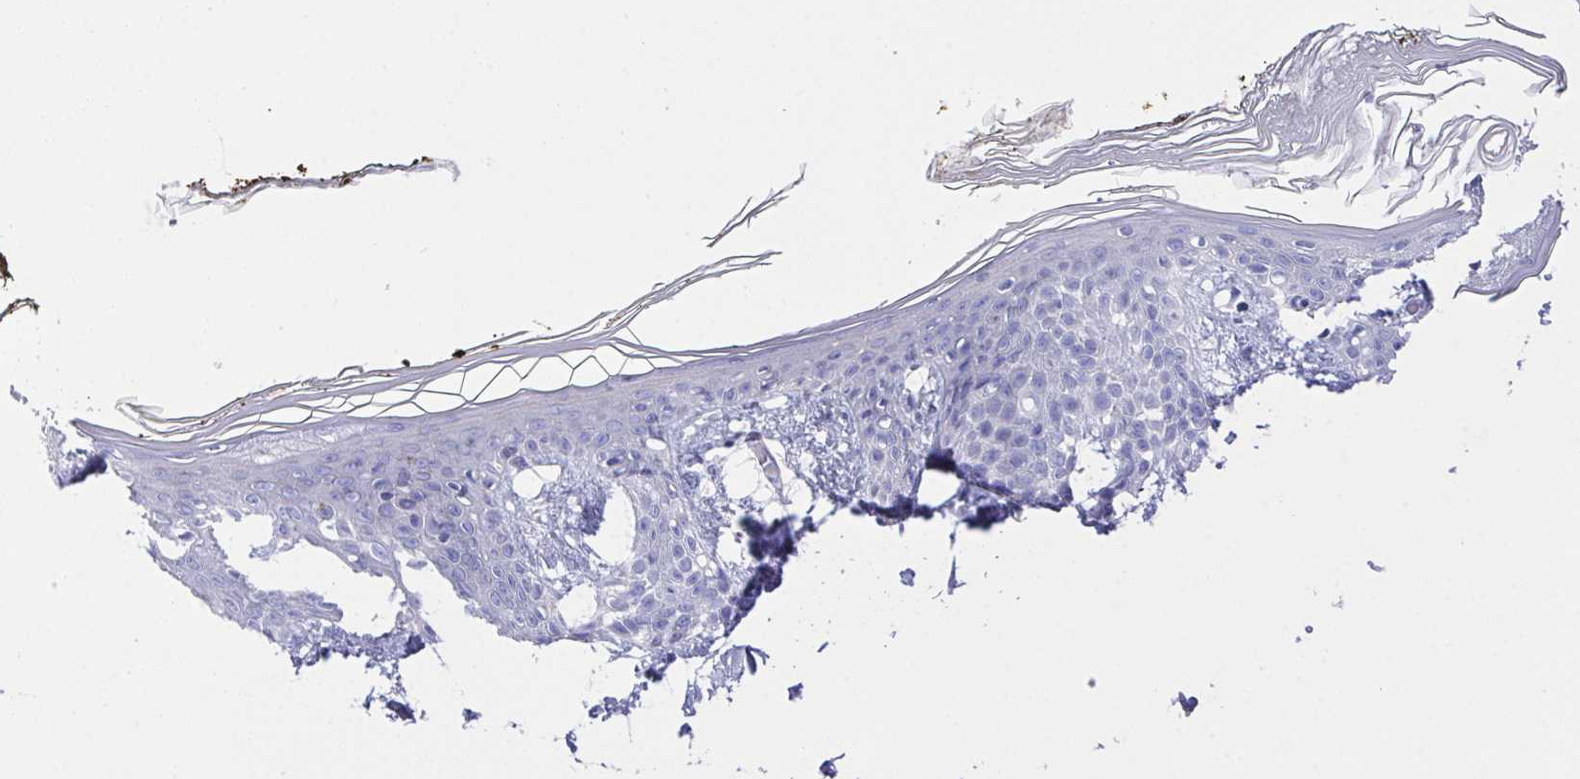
{"staining": {"intensity": "negative", "quantity": "none", "location": "none"}, "tissue": "skin", "cell_type": "Fibroblasts", "image_type": "normal", "snomed": [{"axis": "morphology", "description": "Normal tissue, NOS"}, {"axis": "topography", "description": "Skin"}], "caption": "DAB immunohistochemical staining of benign human skin displays no significant positivity in fibroblasts. (Brightfield microscopy of DAB IHC at high magnification).", "gene": "PRG3", "patient": {"sex": "female", "age": 34}}